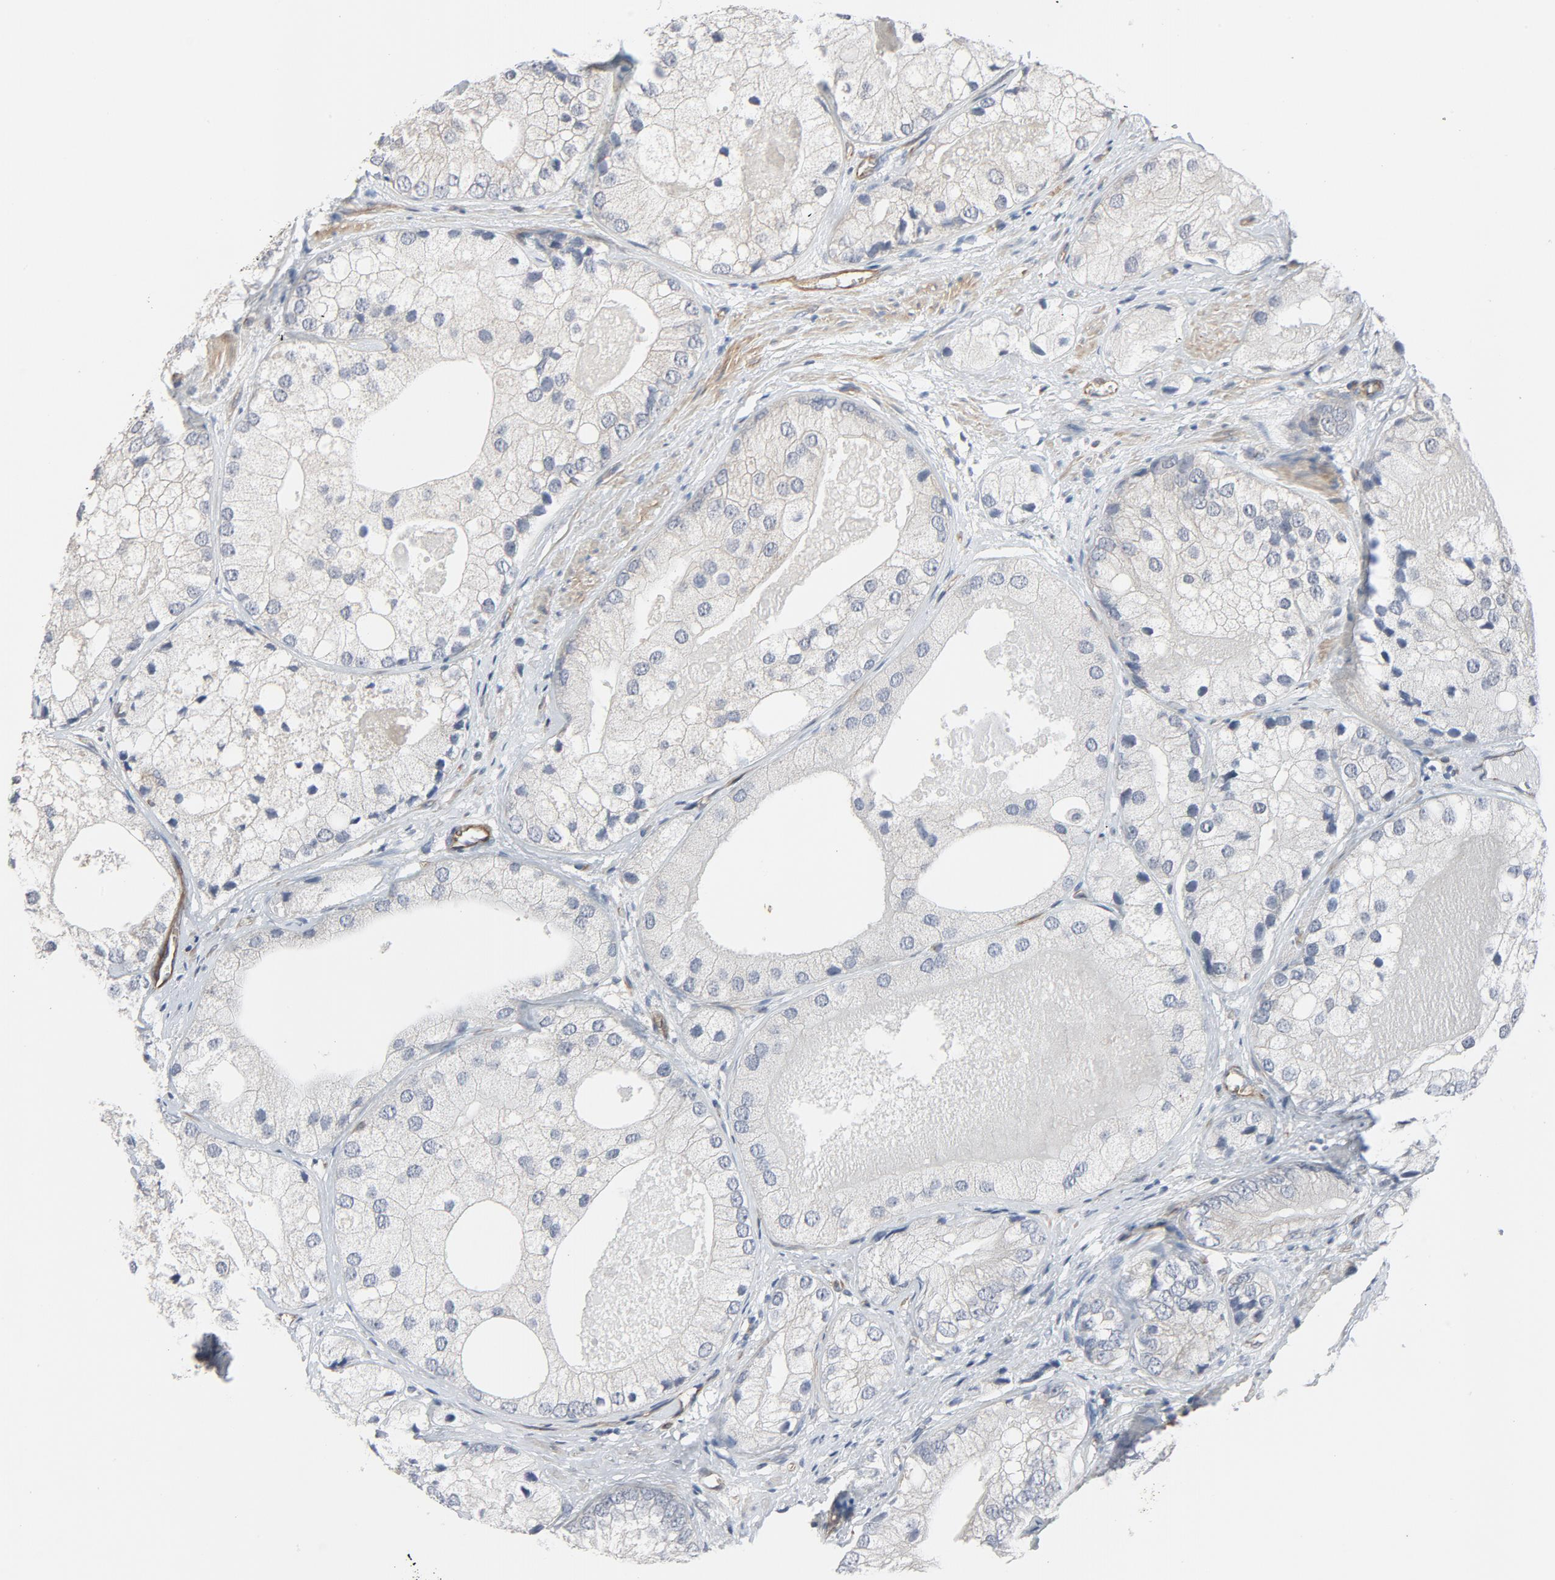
{"staining": {"intensity": "negative", "quantity": "none", "location": "none"}, "tissue": "prostate cancer", "cell_type": "Tumor cells", "image_type": "cancer", "snomed": [{"axis": "morphology", "description": "Adenocarcinoma, Low grade"}, {"axis": "topography", "description": "Prostate"}], "caption": "Immunohistochemistry (IHC) photomicrograph of prostate cancer stained for a protein (brown), which displays no expression in tumor cells.", "gene": "TRIOBP", "patient": {"sex": "male", "age": 69}}